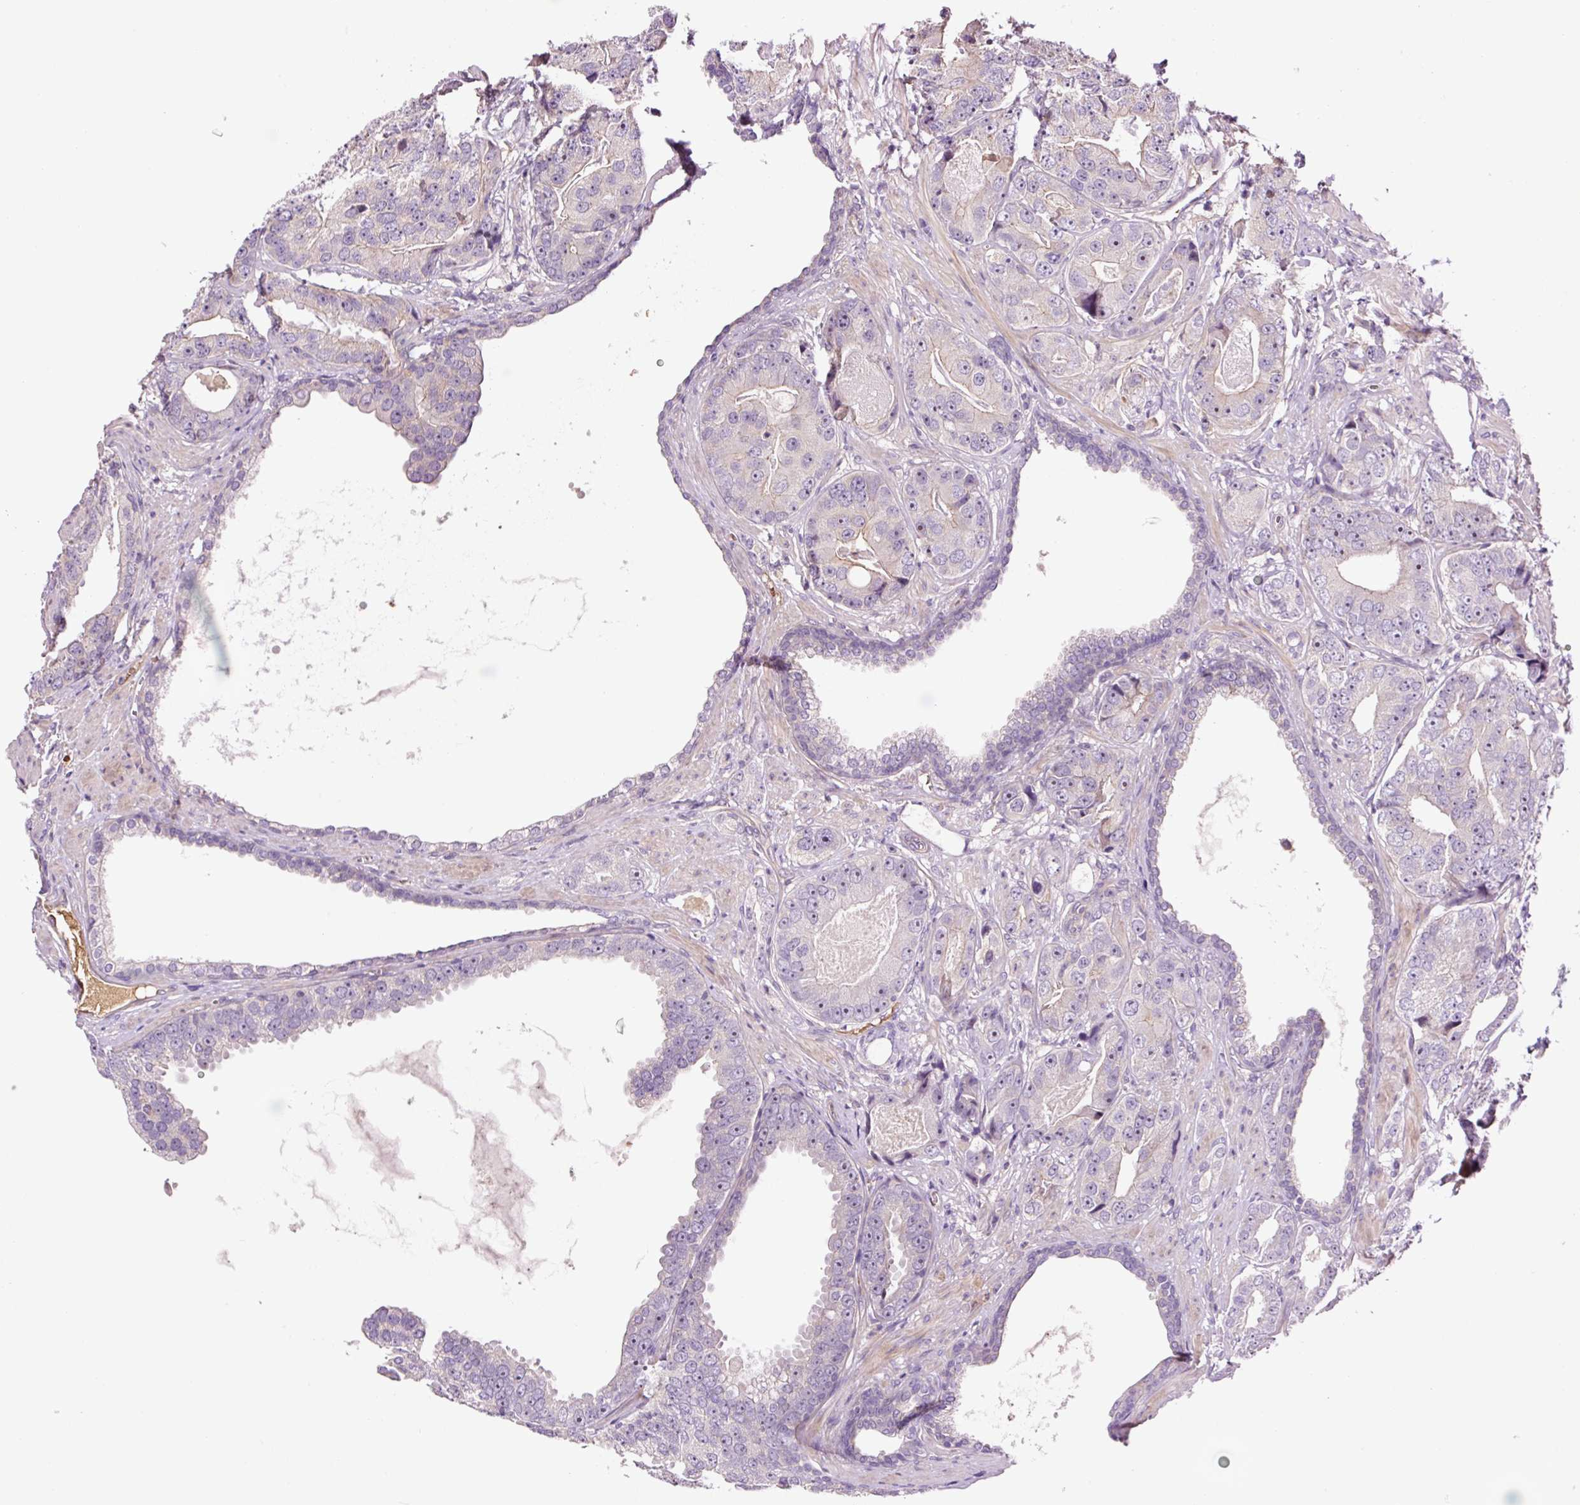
{"staining": {"intensity": "negative", "quantity": "none", "location": "none"}, "tissue": "prostate cancer", "cell_type": "Tumor cells", "image_type": "cancer", "snomed": [{"axis": "morphology", "description": "Adenocarcinoma, High grade"}, {"axis": "topography", "description": "Prostate"}], "caption": "This histopathology image is of adenocarcinoma (high-grade) (prostate) stained with immunohistochemistry (IHC) to label a protein in brown with the nuclei are counter-stained blue. There is no expression in tumor cells.", "gene": "TMEM235", "patient": {"sex": "male", "age": 71}}